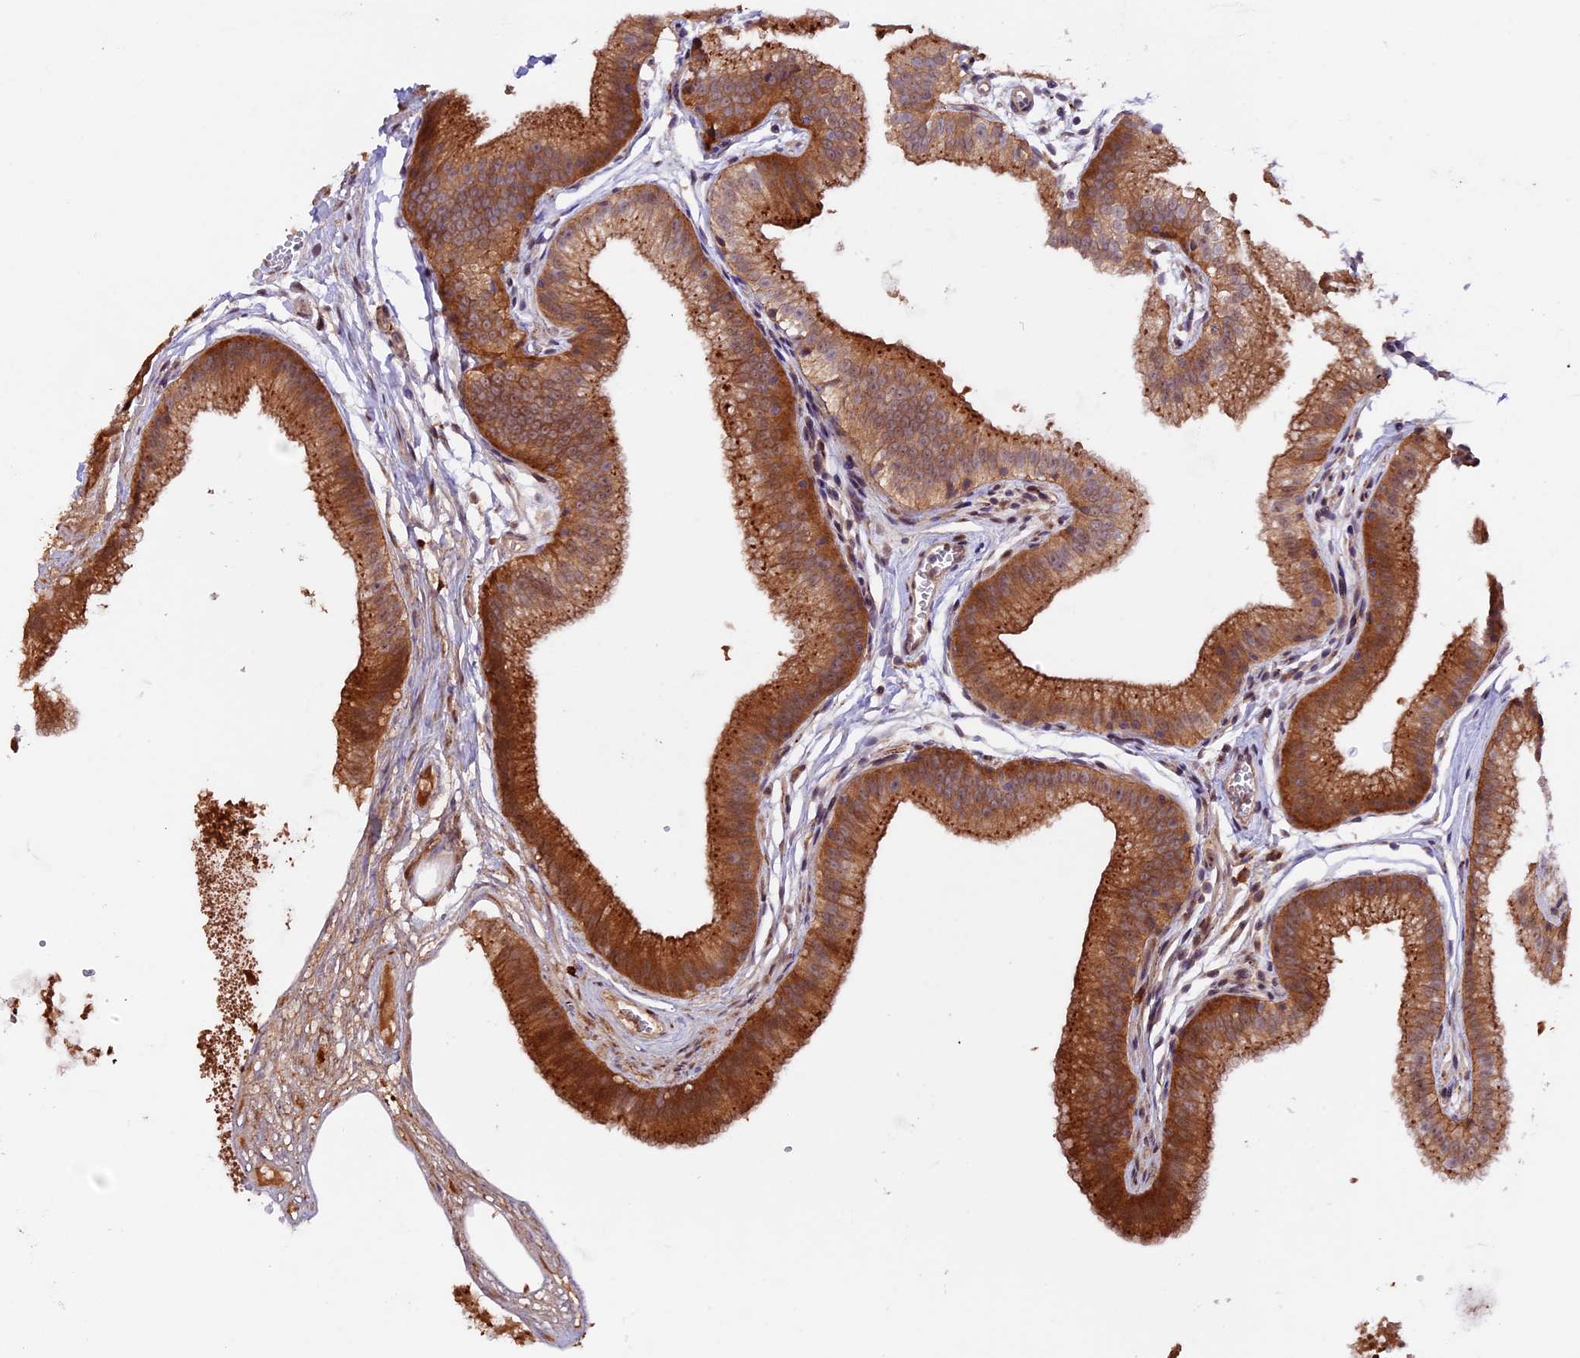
{"staining": {"intensity": "moderate", "quantity": ">75%", "location": "cytoplasmic/membranous"}, "tissue": "gallbladder", "cell_type": "Glandular cells", "image_type": "normal", "snomed": [{"axis": "morphology", "description": "Normal tissue, NOS"}, {"axis": "topography", "description": "Gallbladder"}], "caption": "Approximately >75% of glandular cells in normal gallbladder reveal moderate cytoplasmic/membranous protein positivity as visualized by brown immunohistochemical staining.", "gene": "NCK2", "patient": {"sex": "female", "age": 54}}